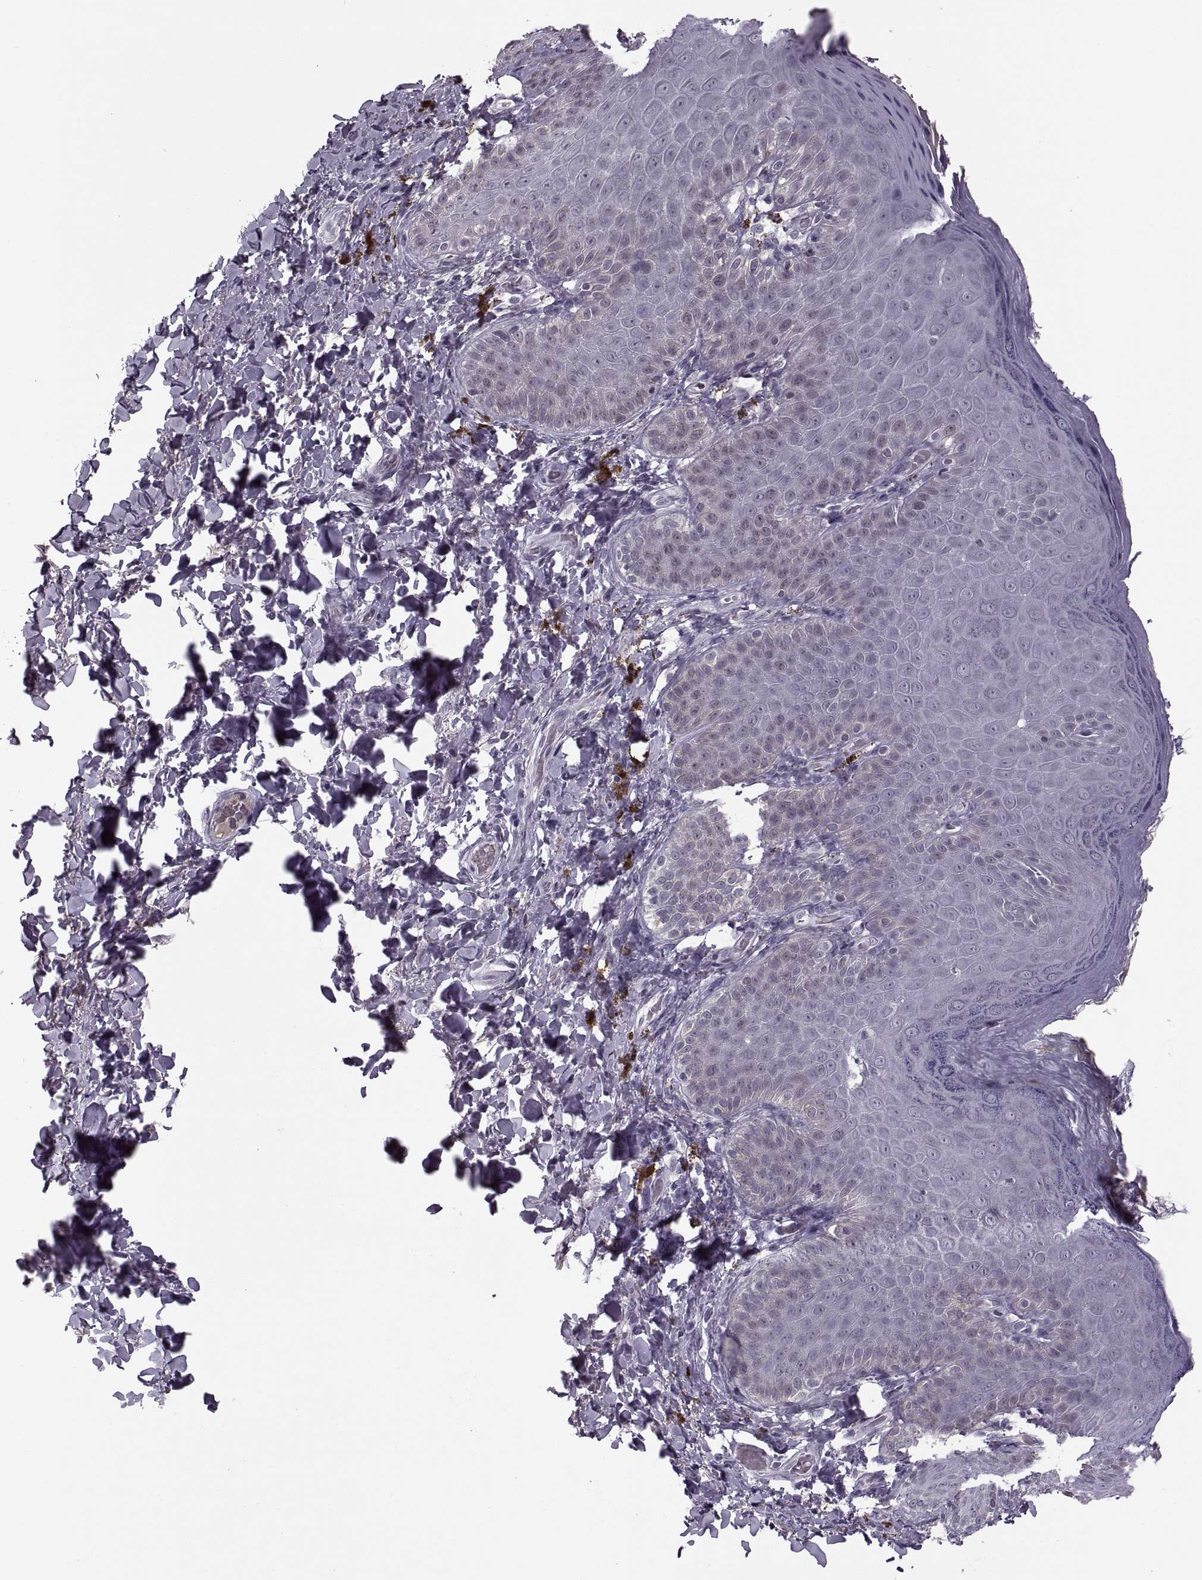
{"staining": {"intensity": "negative", "quantity": "none", "location": "none"}, "tissue": "skin", "cell_type": "Epidermal cells", "image_type": "normal", "snomed": [{"axis": "morphology", "description": "Normal tissue, NOS"}, {"axis": "topography", "description": "Anal"}], "caption": "IHC micrograph of normal skin: human skin stained with DAB reveals no significant protein expression in epidermal cells. (Brightfield microscopy of DAB immunohistochemistry at high magnification).", "gene": "CACNA1F", "patient": {"sex": "male", "age": 53}}